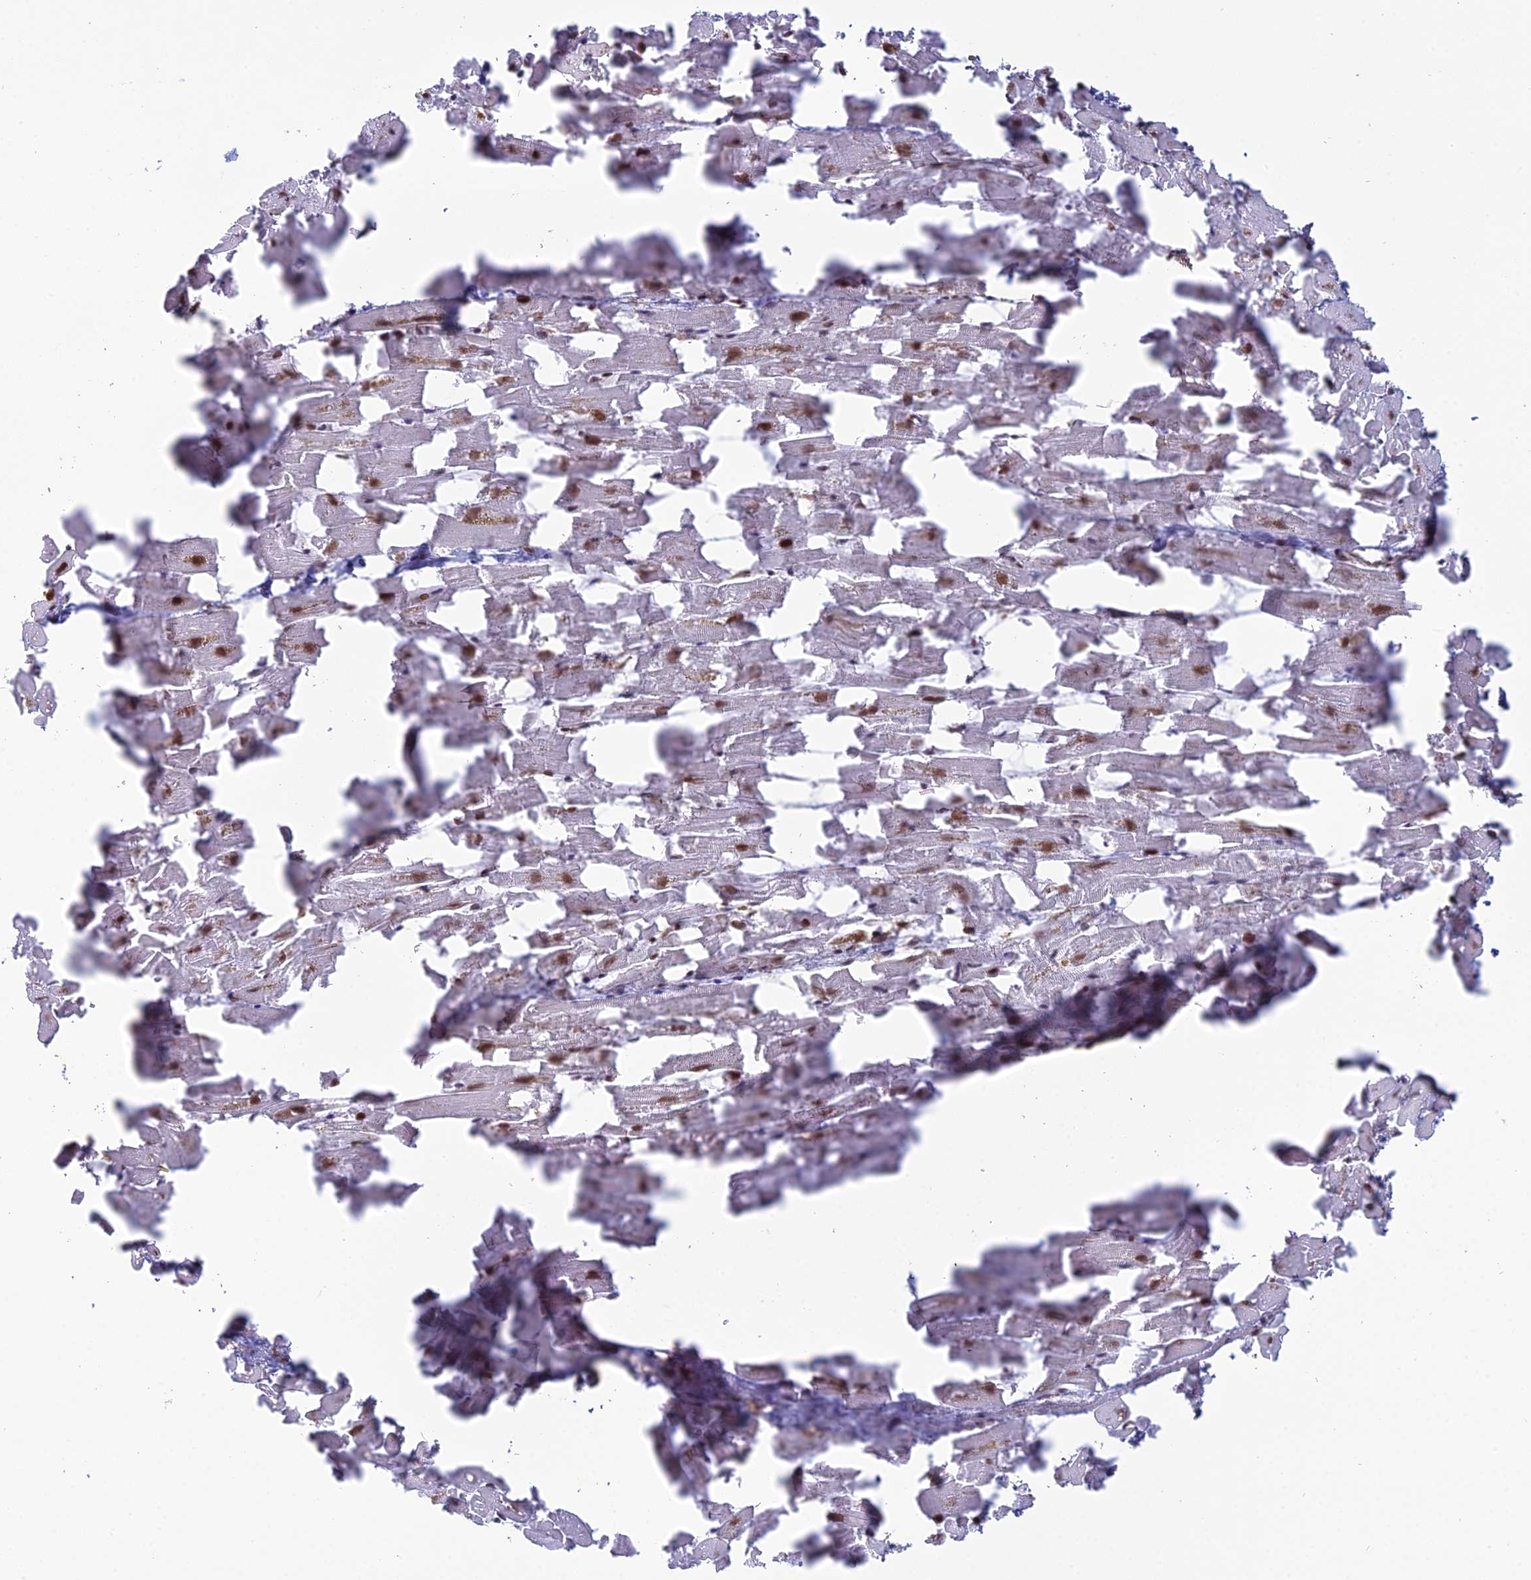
{"staining": {"intensity": "moderate", "quantity": "25%-75%", "location": "nuclear"}, "tissue": "heart muscle", "cell_type": "Cardiomyocytes", "image_type": "normal", "snomed": [{"axis": "morphology", "description": "Normal tissue, NOS"}, {"axis": "topography", "description": "Heart"}], "caption": "Immunohistochemical staining of unremarkable heart muscle exhibits 25%-75% levels of moderate nuclear protein staining in approximately 25%-75% of cardiomyocytes.", "gene": "APOBR", "patient": {"sex": "female", "age": 64}}